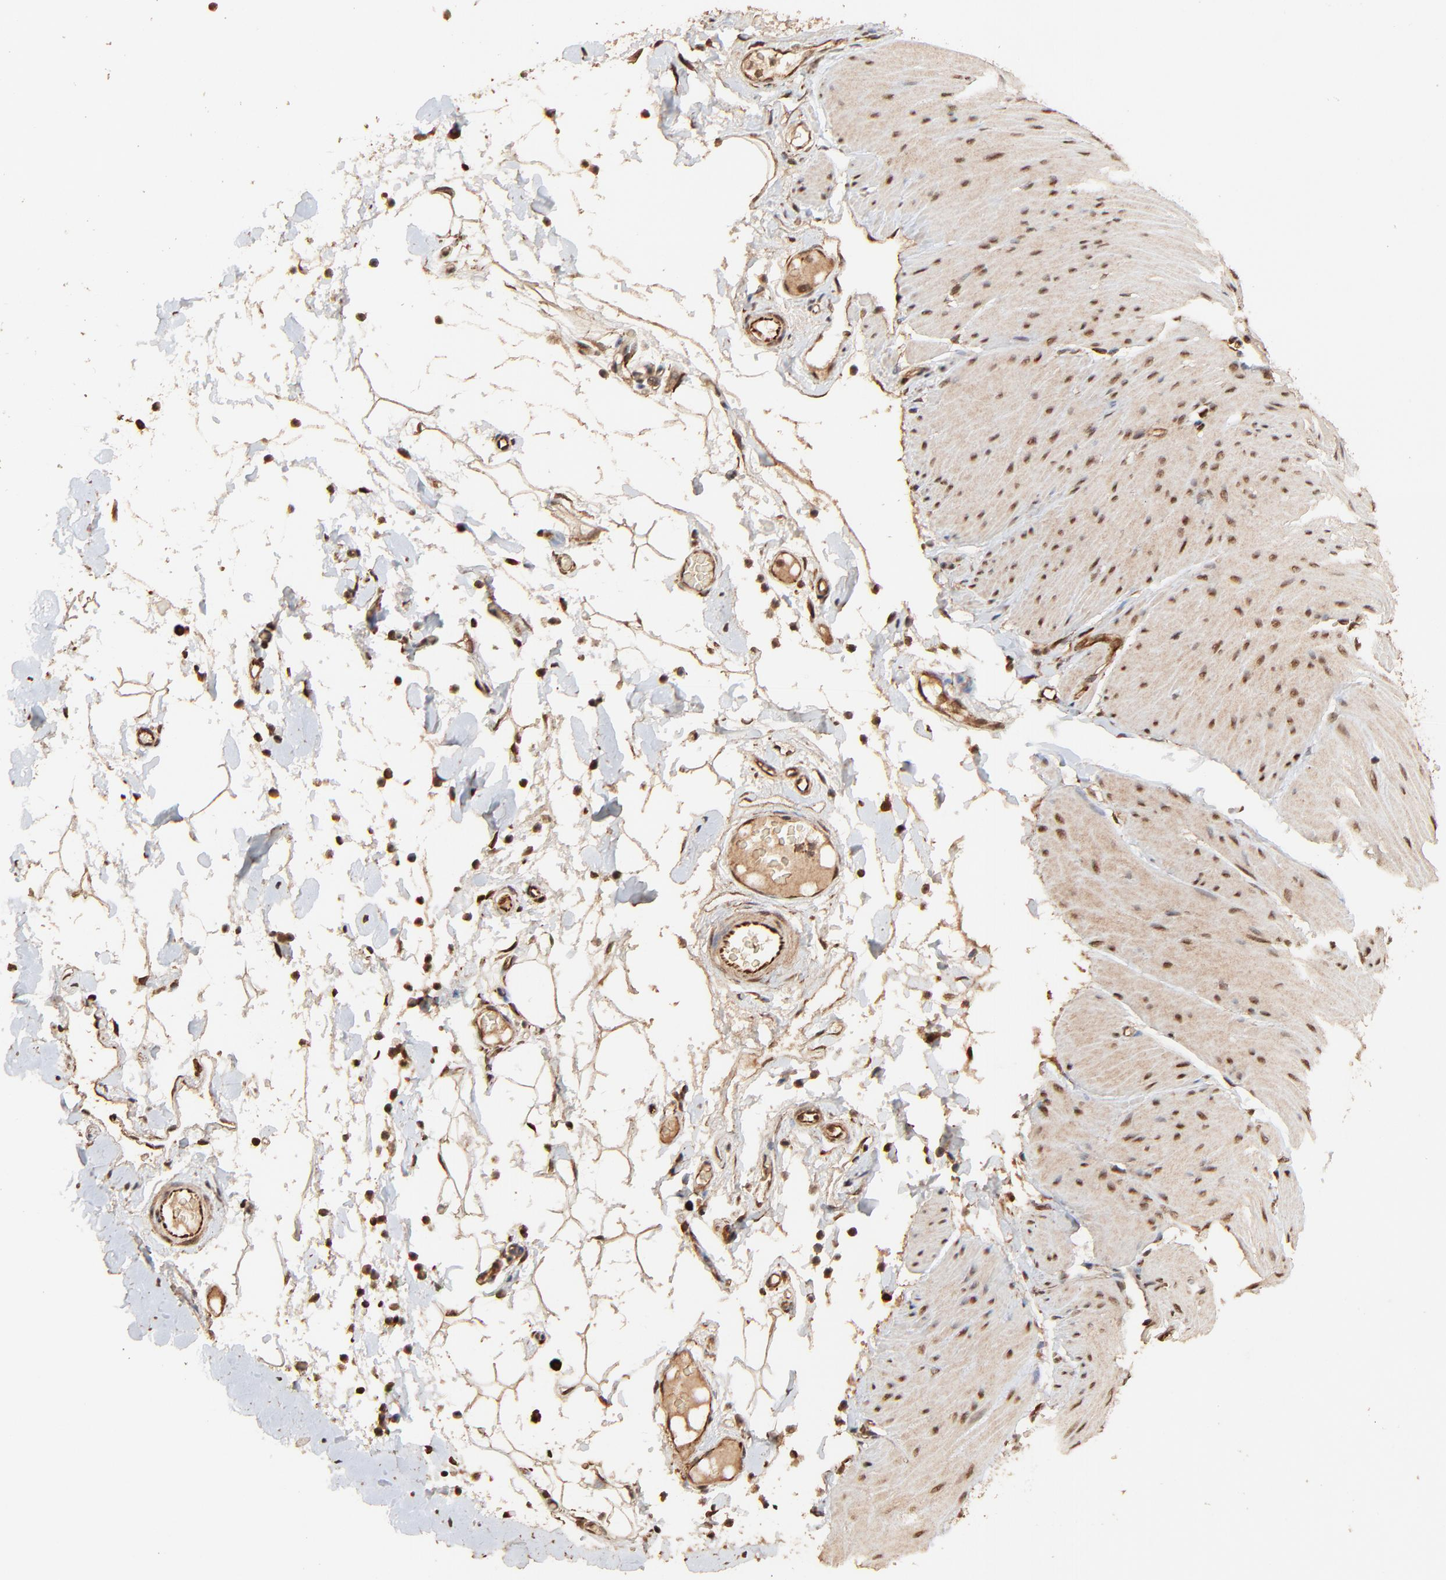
{"staining": {"intensity": "moderate", "quantity": "25%-75%", "location": "nuclear"}, "tissue": "smooth muscle", "cell_type": "Smooth muscle cells", "image_type": "normal", "snomed": [{"axis": "morphology", "description": "Normal tissue, NOS"}, {"axis": "topography", "description": "Smooth muscle"}, {"axis": "topography", "description": "Colon"}], "caption": "The photomicrograph exhibits immunohistochemical staining of benign smooth muscle. There is moderate nuclear positivity is present in about 25%-75% of smooth muscle cells. (brown staining indicates protein expression, while blue staining denotes nuclei).", "gene": "FAM227A", "patient": {"sex": "male", "age": 67}}